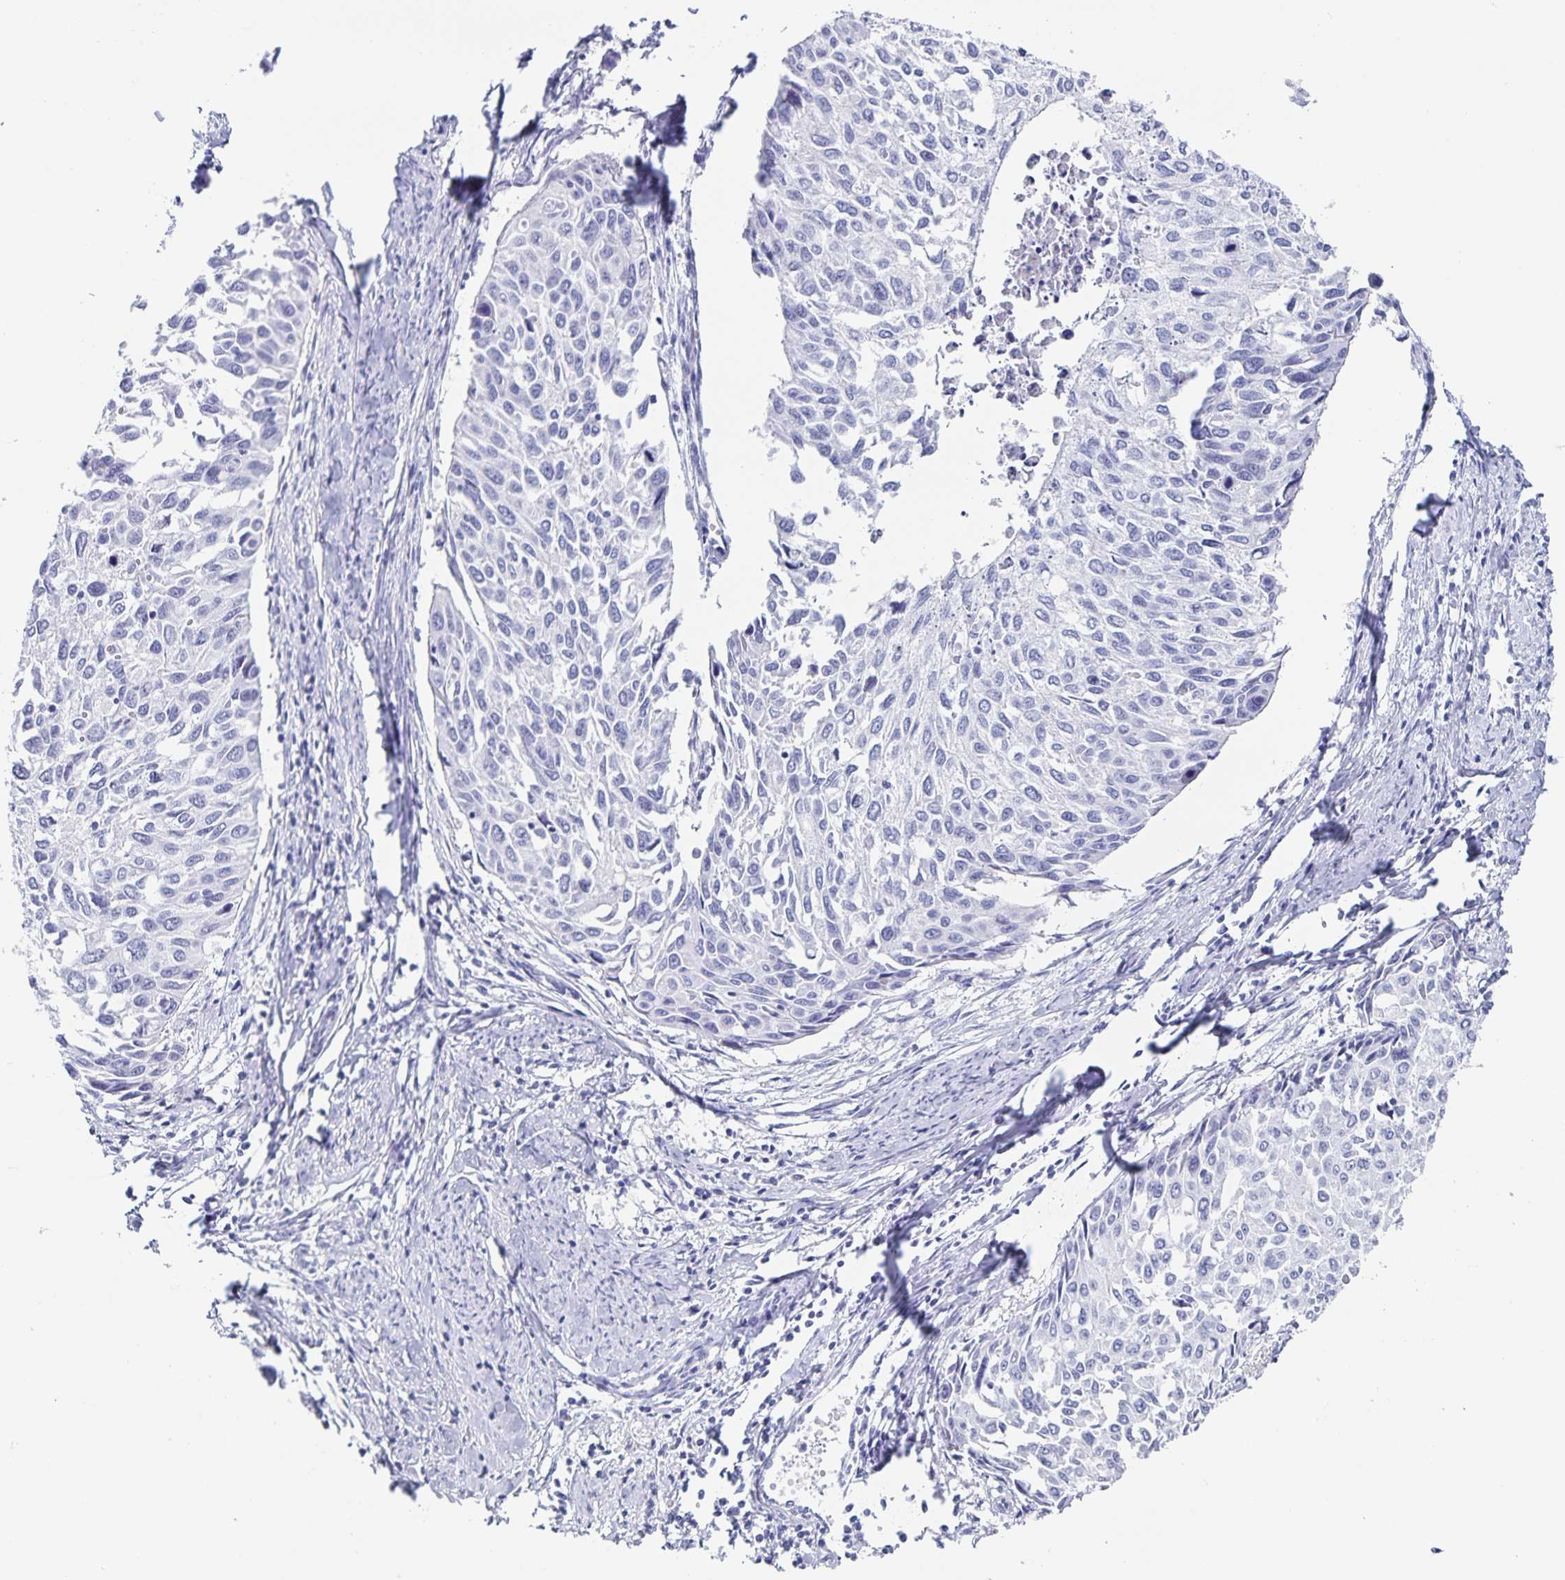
{"staining": {"intensity": "negative", "quantity": "none", "location": "none"}, "tissue": "cervical cancer", "cell_type": "Tumor cells", "image_type": "cancer", "snomed": [{"axis": "morphology", "description": "Squamous cell carcinoma, NOS"}, {"axis": "topography", "description": "Cervix"}], "caption": "A histopathology image of cervical cancer stained for a protein displays no brown staining in tumor cells.", "gene": "C19orf73", "patient": {"sex": "female", "age": 50}}